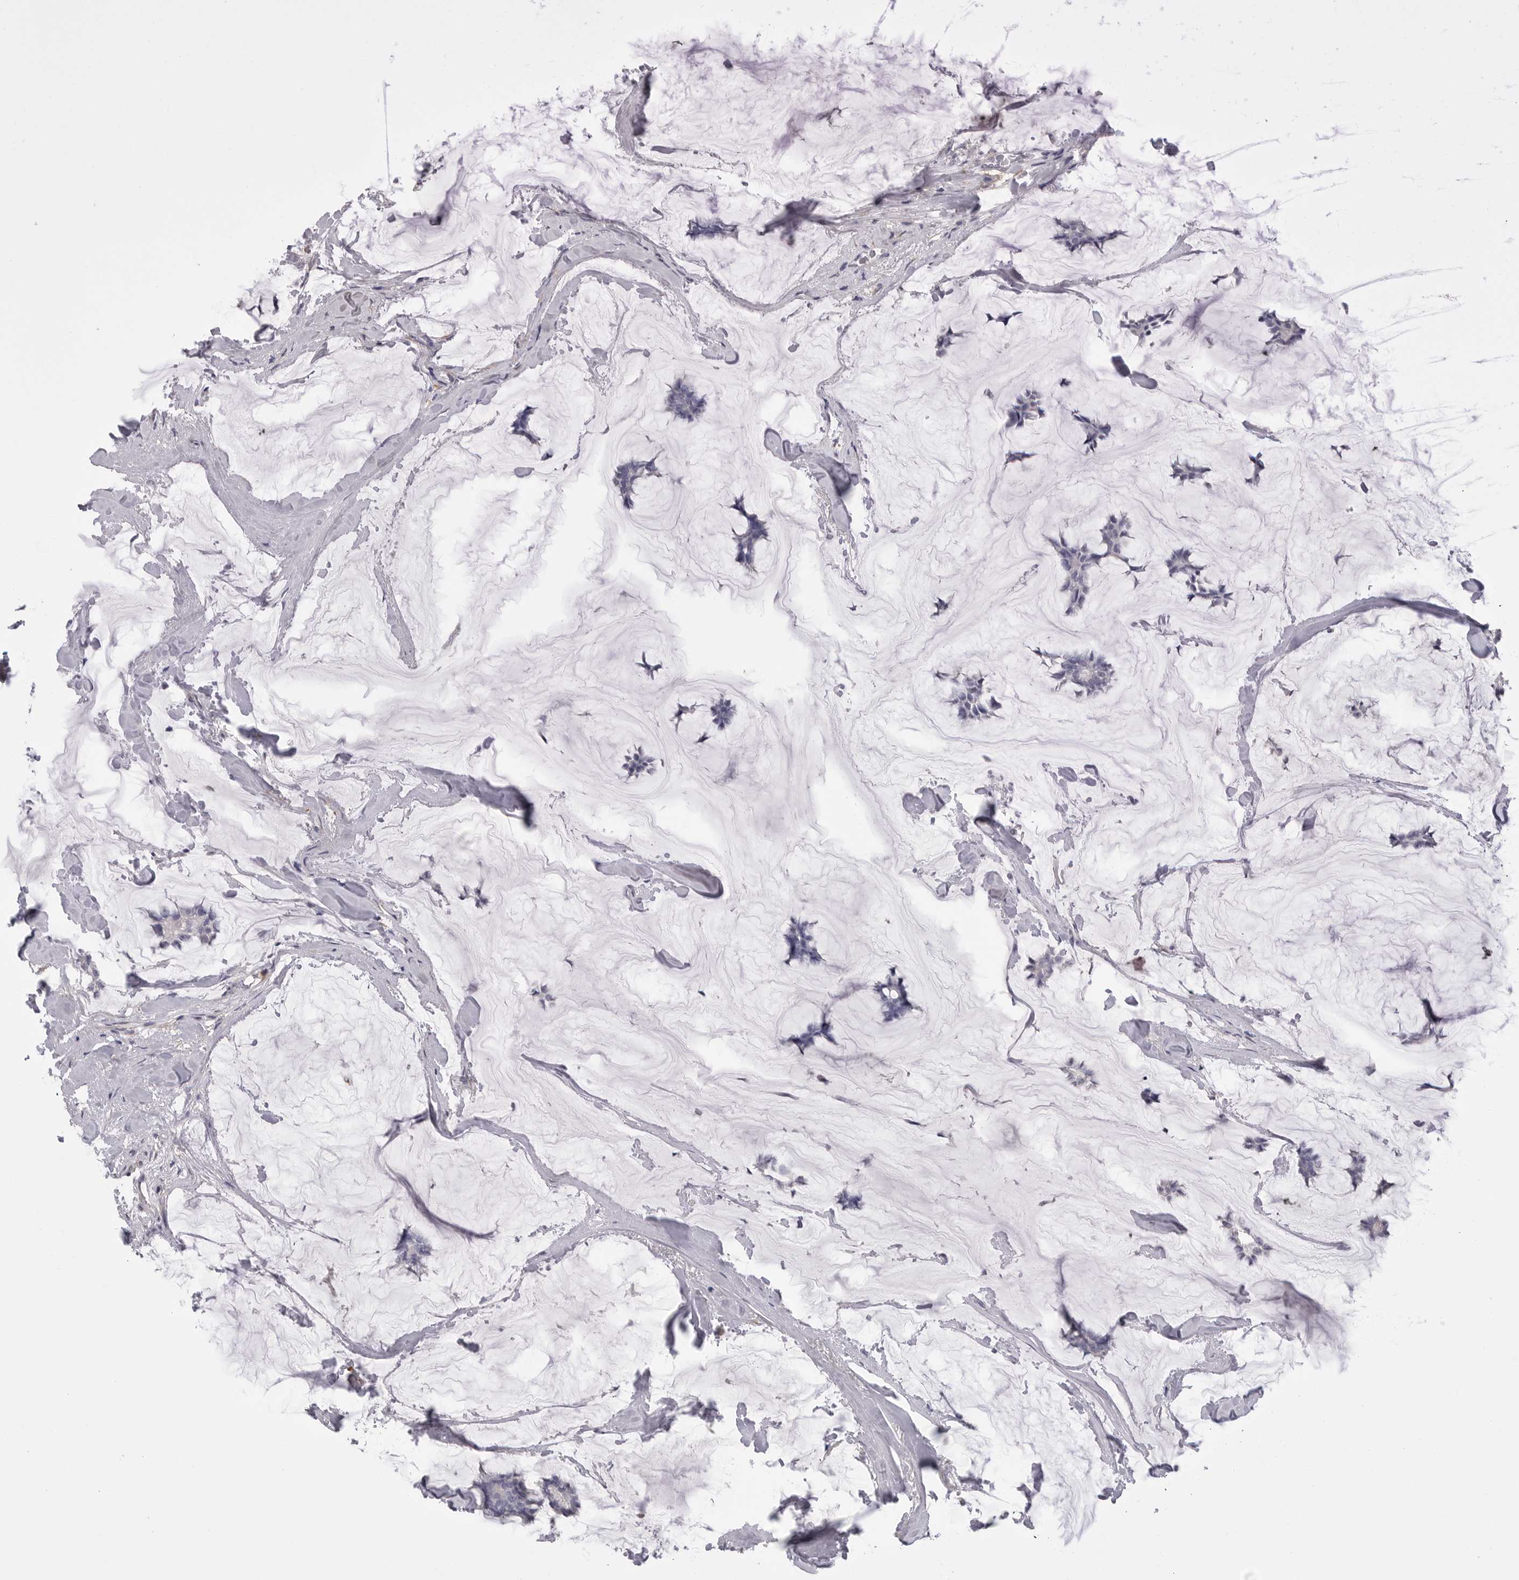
{"staining": {"intensity": "negative", "quantity": "none", "location": "none"}, "tissue": "breast cancer", "cell_type": "Tumor cells", "image_type": "cancer", "snomed": [{"axis": "morphology", "description": "Duct carcinoma"}, {"axis": "topography", "description": "Breast"}], "caption": "Photomicrograph shows no protein staining in tumor cells of infiltrating ductal carcinoma (breast) tissue.", "gene": "AKAP12", "patient": {"sex": "female", "age": 93}}